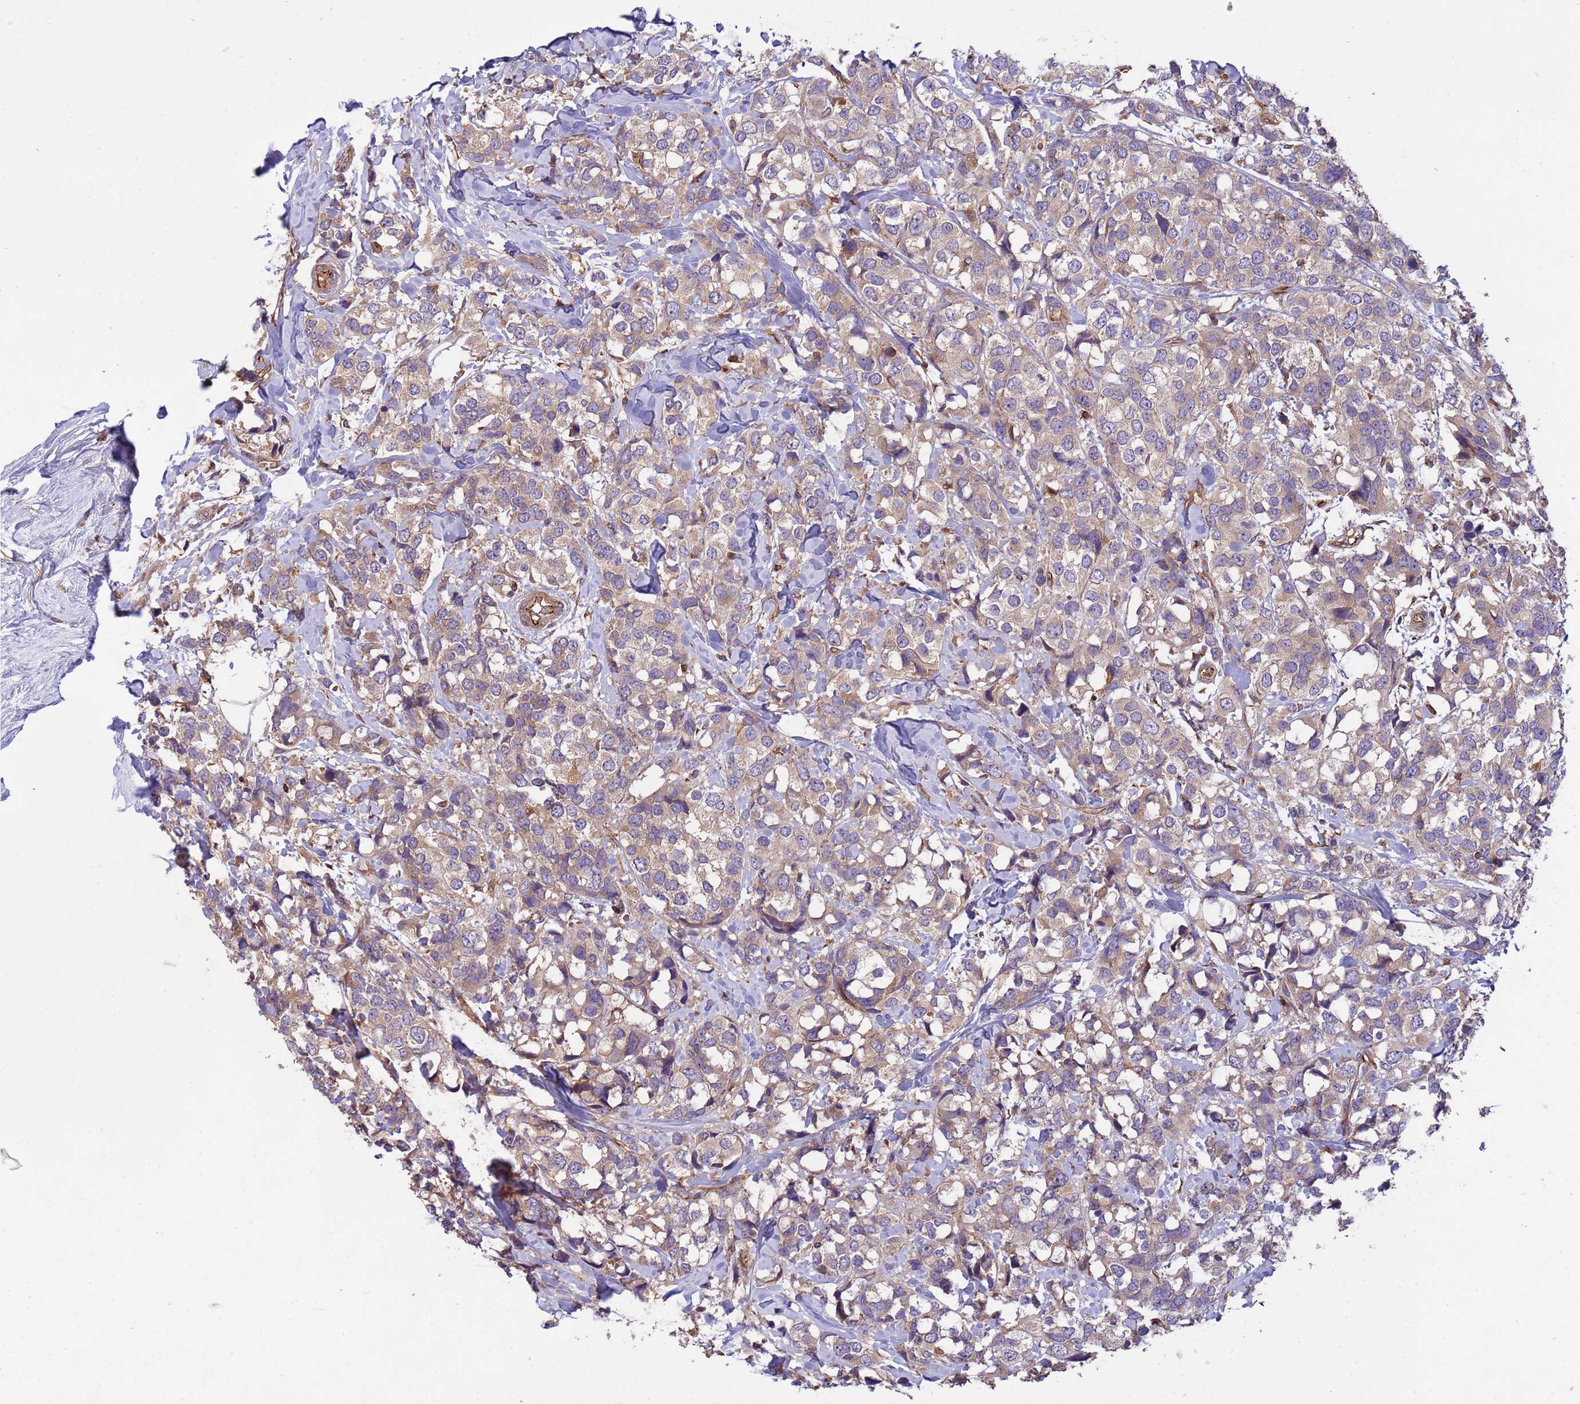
{"staining": {"intensity": "weak", "quantity": ">75%", "location": "cytoplasmic/membranous"}, "tissue": "breast cancer", "cell_type": "Tumor cells", "image_type": "cancer", "snomed": [{"axis": "morphology", "description": "Lobular carcinoma"}, {"axis": "topography", "description": "Breast"}], "caption": "Human lobular carcinoma (breast) stained for a protein (brown) displays weak cytoplasmic/membranous positive staining in about >75% of tumor cells.", "gene": "RAB10", "patient": {"sex": "female", "age": 59}}